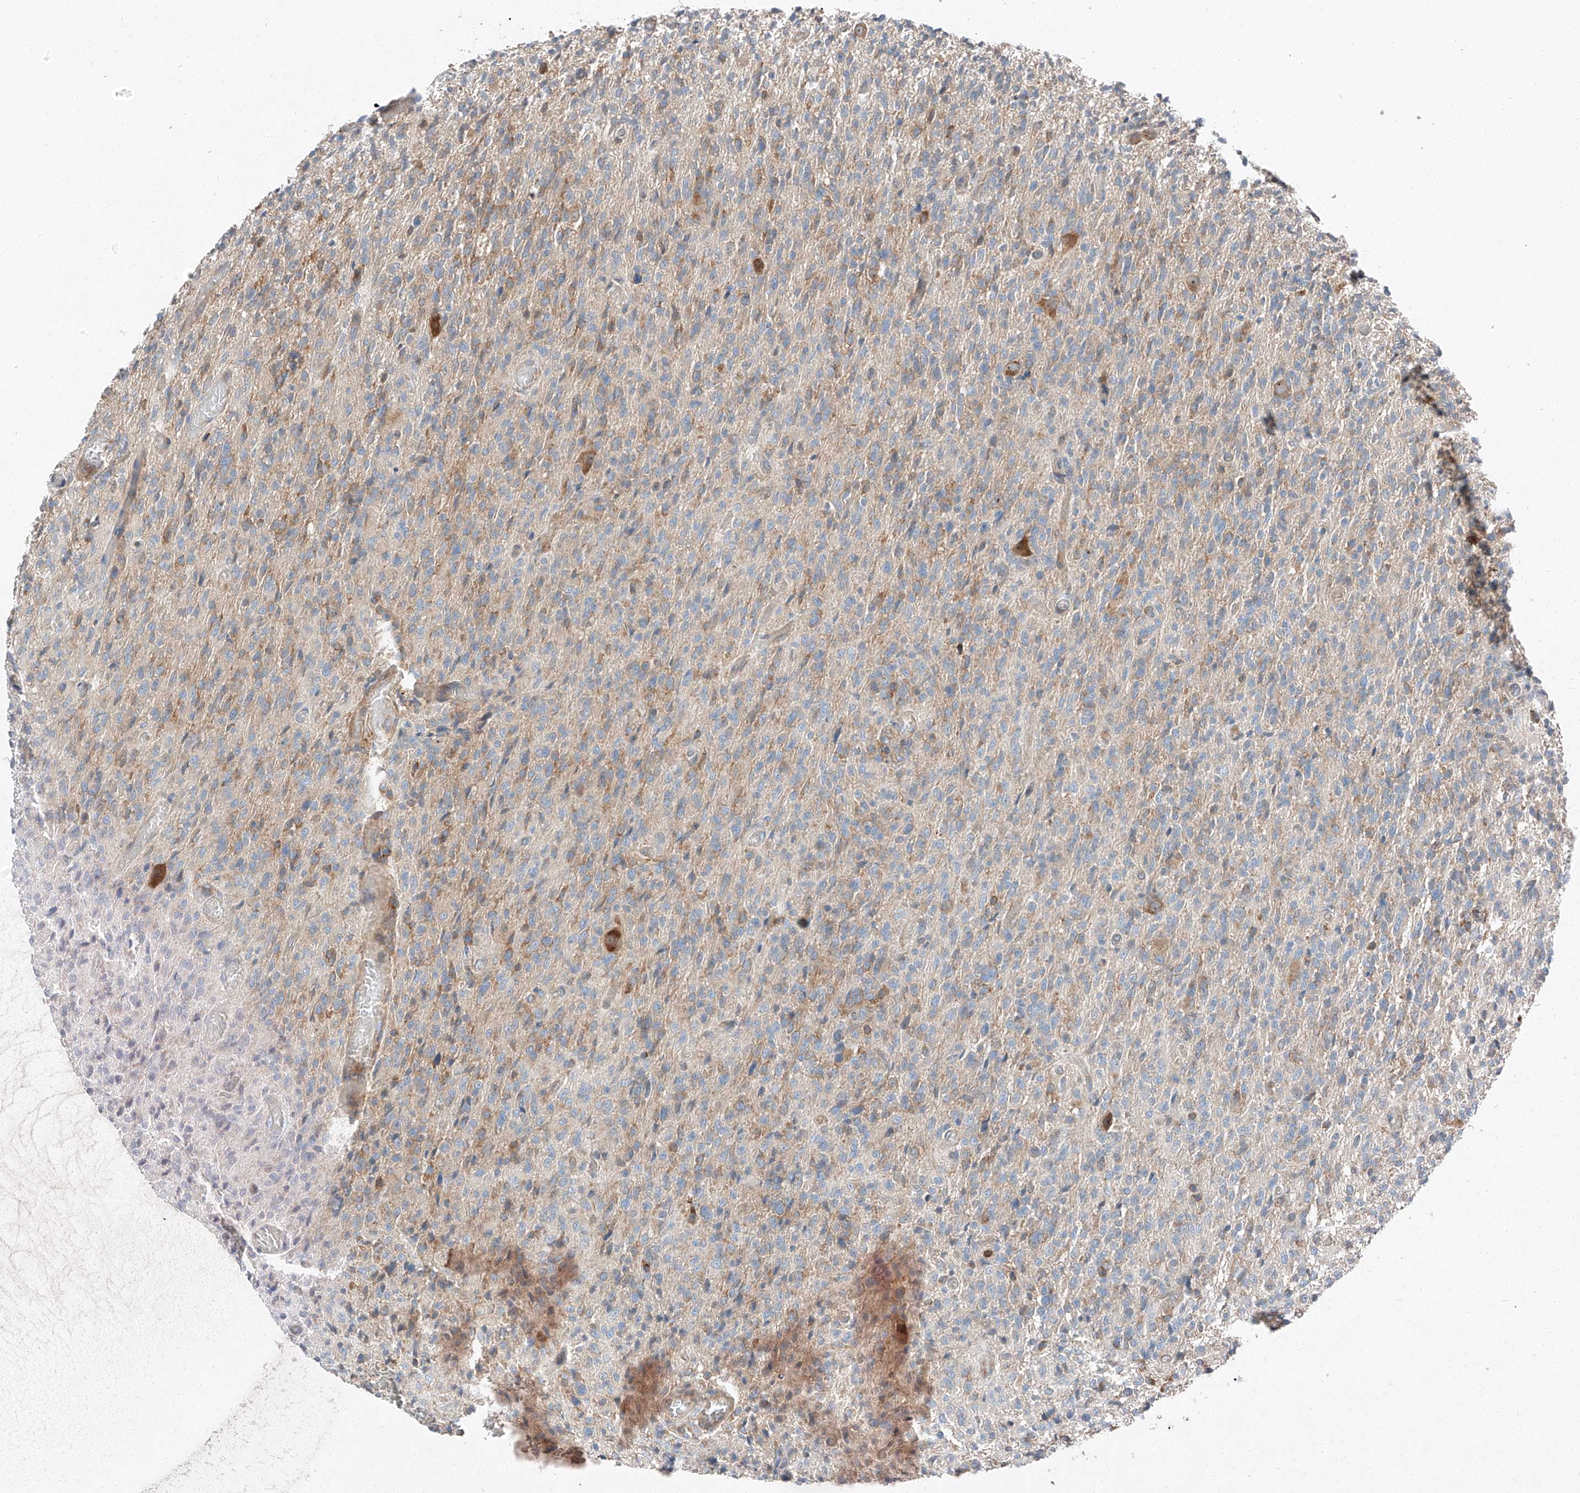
{"staining": {"intensity": "weak", "quantity": "<25%", "location": "cytoplasmic/membranous"}, "tissue": "glioma", "cell_type": "Tumor cells", "image_type": "cancer", "snomed": [{"axis": "morphology", "description": "Glioma, malignant, High grade"}, {"axis": "topography", "description": "Brain"}], "caption": "High magnification brightfield microscopy of glioma stained with DAB (brown) and counterstained with hematoxylin (blue): tumor cells show no significant expression.", "gene": "ZC3H15", "patient": {"sex": "female", "age": 57}}